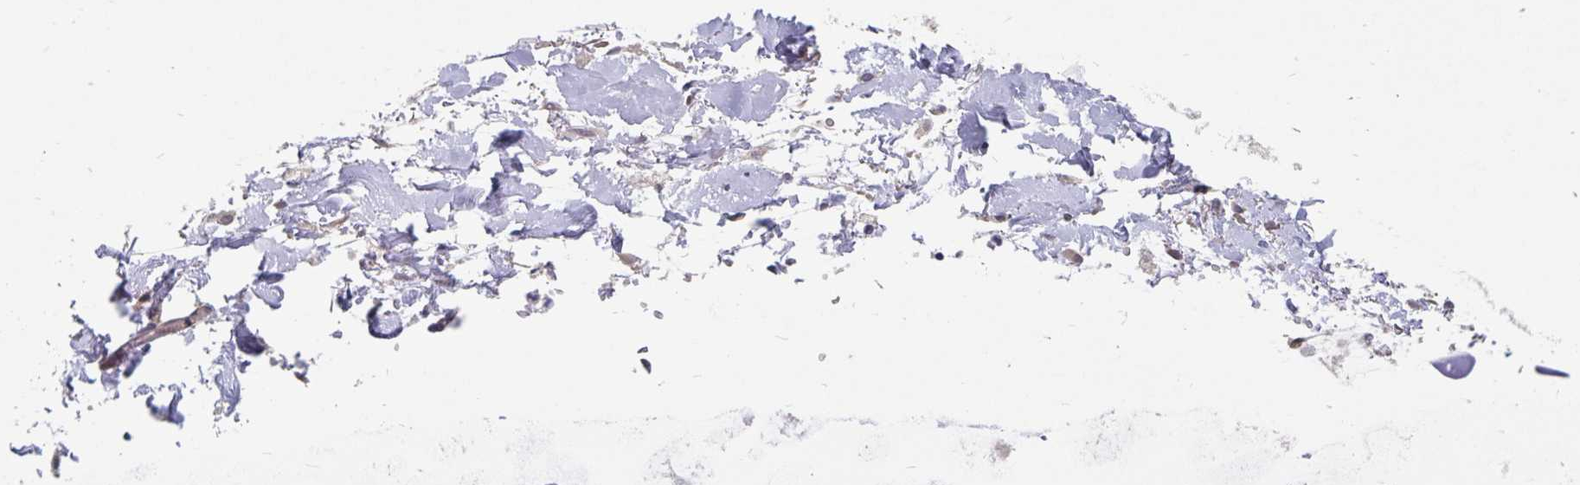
{"staining": {"intensity": "negative", "quantity": "none", "location": "none"}, "tissue": "soft tissue", "cell_type": "Chondrocytes", "image_type": "normal", "snomed": [{"axis": "morphology", "description": "Normal tissue, NOS"}, {"axis": "topography", "description": "Cartilage tissue"}, {"axis": "topography", "description": "Nasopharynx"}, {"axis": "topography", "description": "Thyroid gland"}], "caption": "The micrograph reveals no staining of chondrocytes in unremarkable soft tissue.", "gene": "BAG6", "patient": {"sex": "male", "age": 63}}